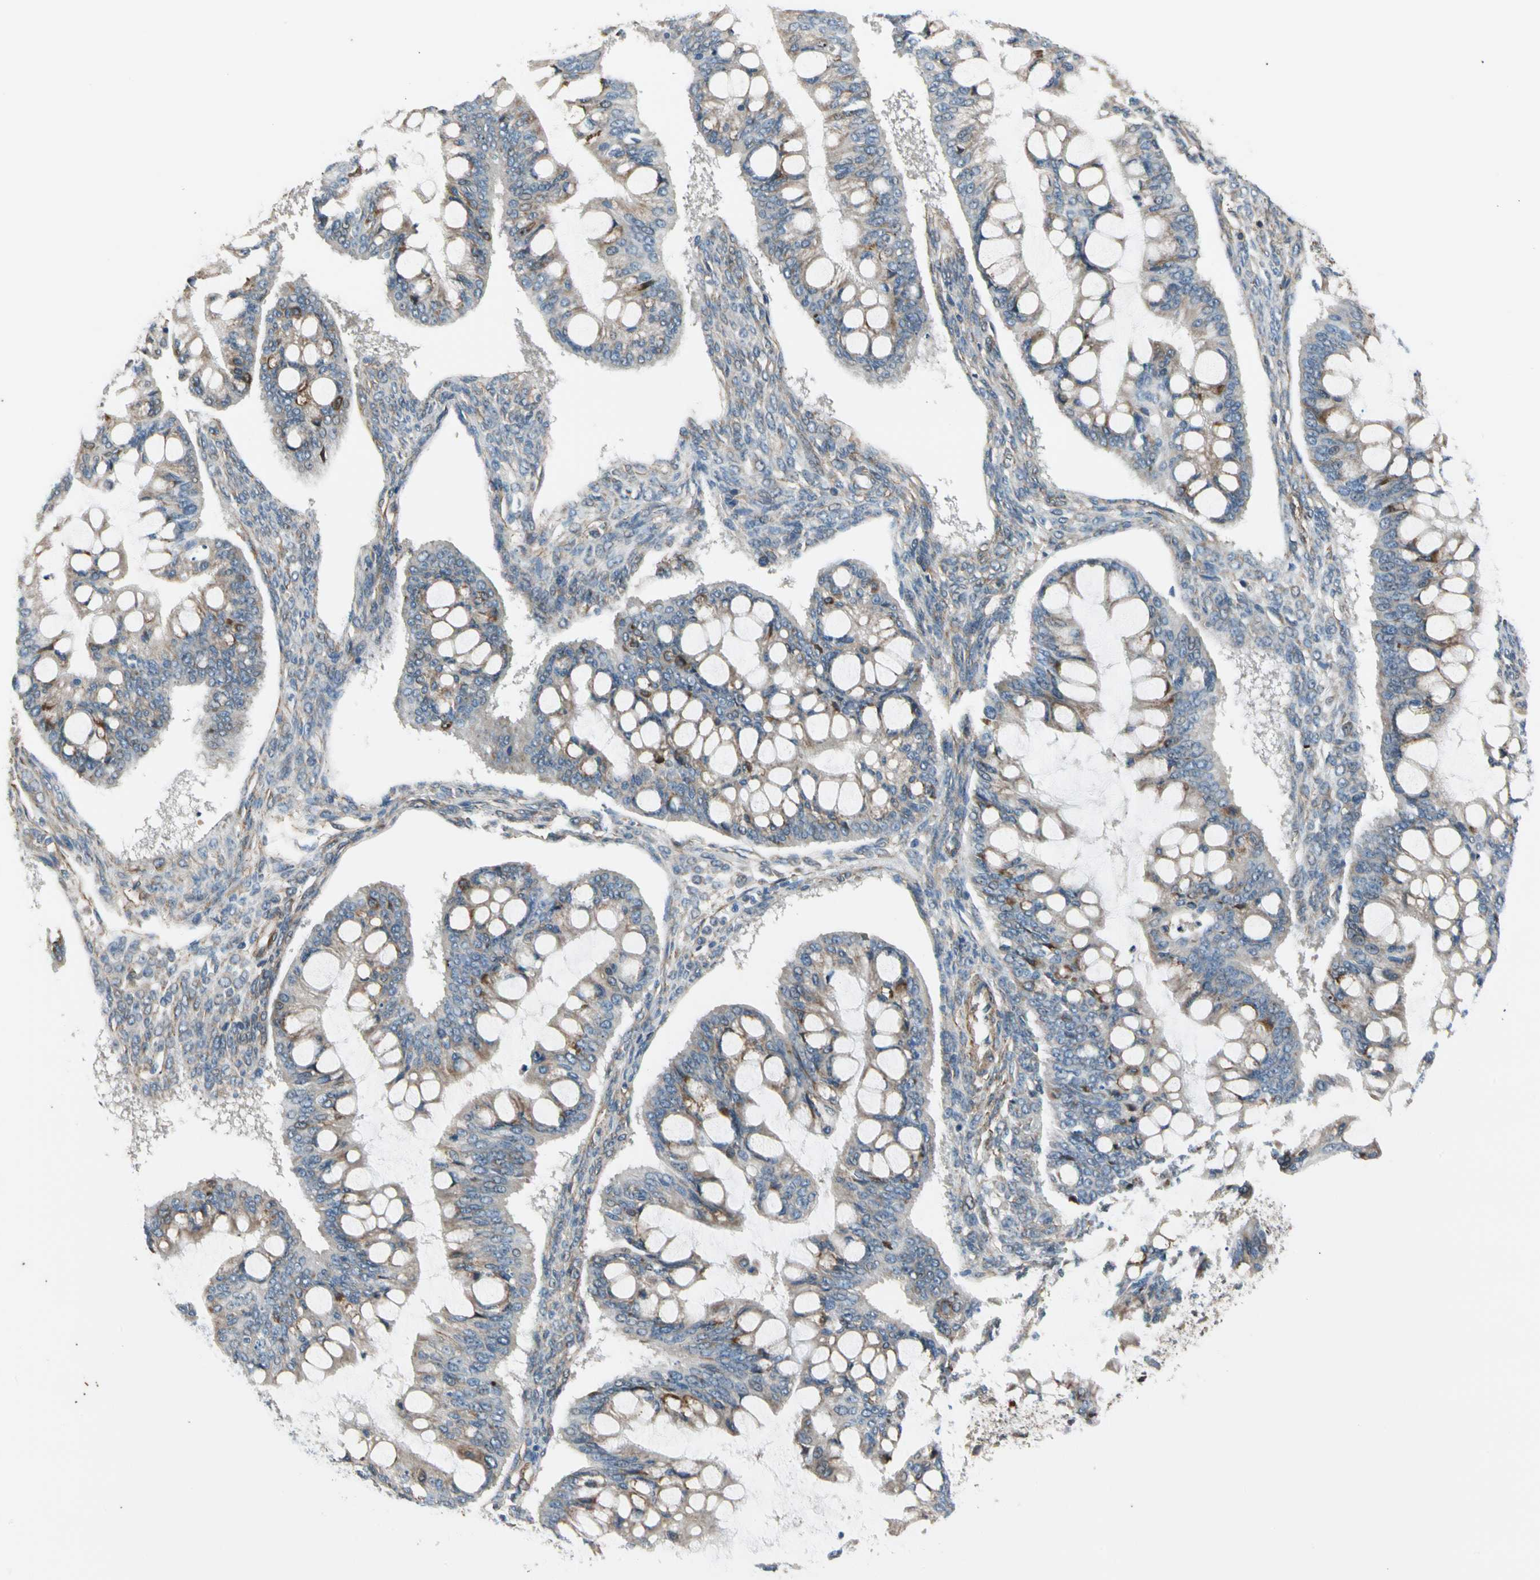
{"staining": {"intensity": "weak", "quantity": ">75%", "location": "cytoplasmic/membranous"}, "tissue": "ovarian cancer", "cell_type": "Tumor cells", "image_type": "cancer", "snomed": [{"axis": "morphology", "description": "Cystadenocarcinoma, mucinous, NOS"}, {"axis": "topography", "description": "Ovary"}], "caption": "An IHC micrograph of neoplastic tissue is shown. Protein staining in brown highlights weak cytoplasmic/membranous positivity in mucinous cystadenocarcinoma (ovarian) within tumor cells.", "gene": "LIMK2", "patient": {"sex": "female", "age": 73}}